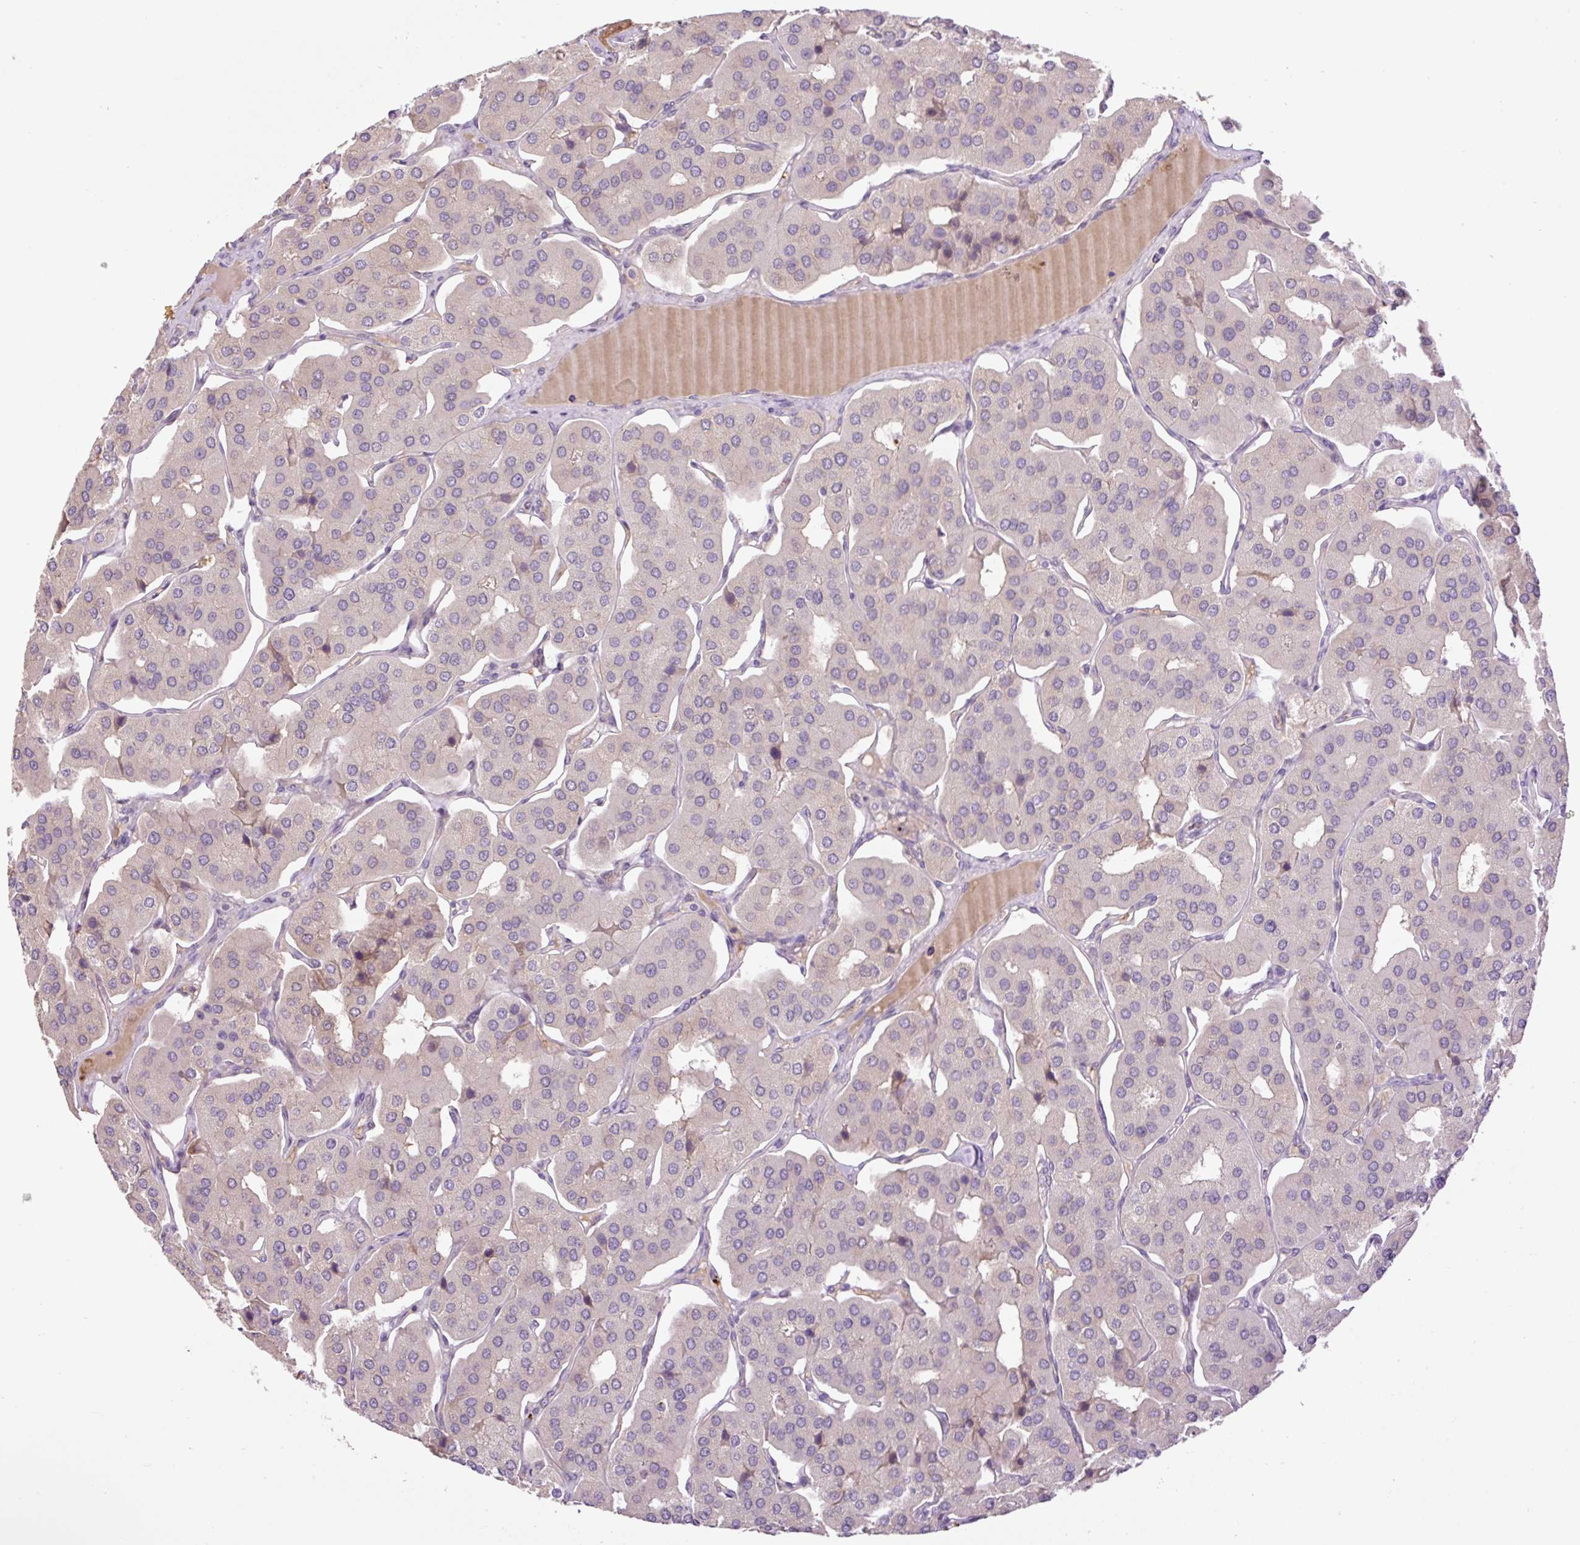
{"staining": {"intensity": "negative", "quantity": "none", "location": "none"}, "tissue": "parathyroid gland", "cell_type": "Glandular cells", "image_type": "normal", "snomed": [{"axis": "morphology", "description": "Normal tissue, NOS"}, {"axis": "morphology", "description": "Adenoma, NOS"}, {"axis": "topography", "description": "Parathyroid gland"}], "caption": "An IHC histopathology image of benign parathyroid gland is shown. There is no staining in glandular cells of parathyroid gland.", "gene": "HABP4", "patient": {"sex": "female", "age": 86}}